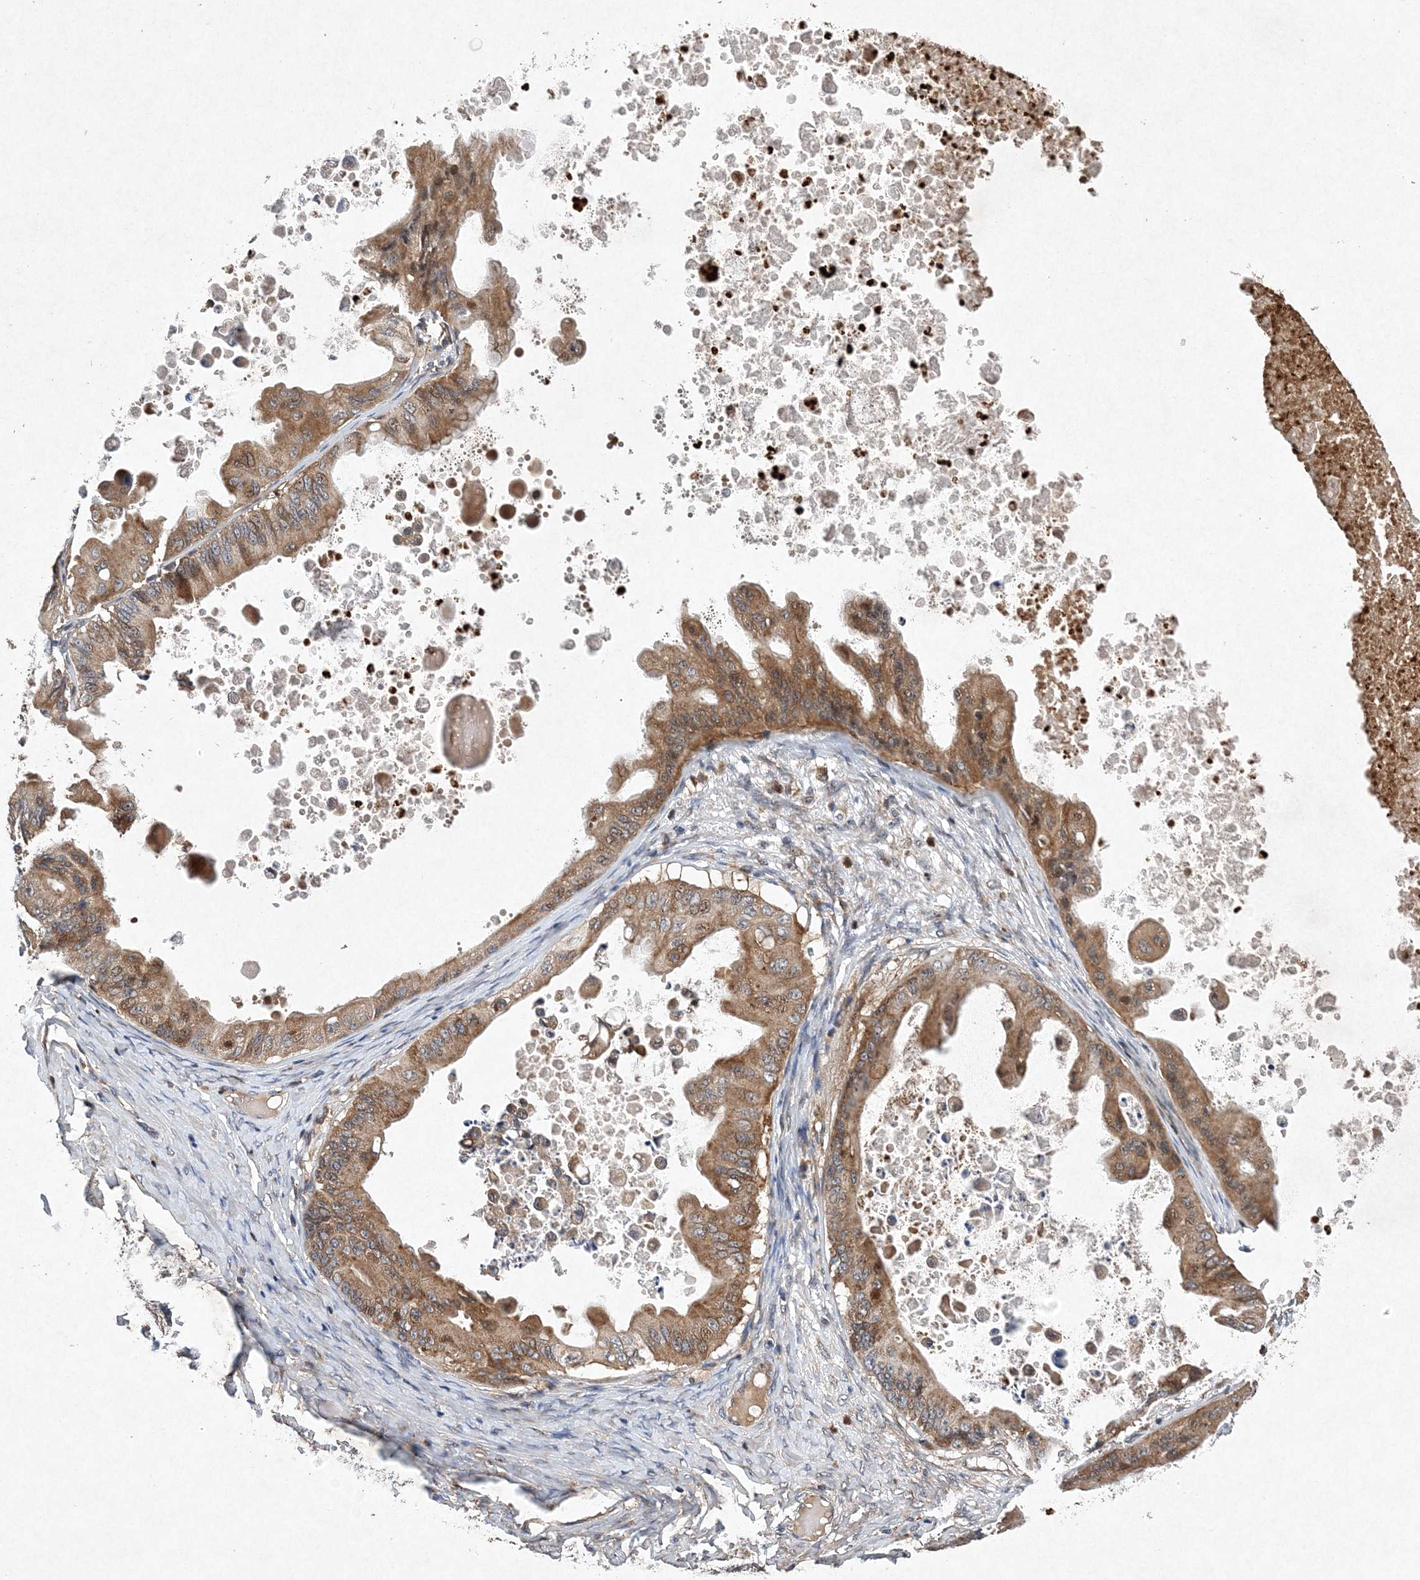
{"staining": {"intensity": "moderate", "quantity": ">75%", "location": "cytoplasmic/membranous"}, "tissue": "ovarian cancer", "cell_type": "Tumor cells", "image_type": "cancer", "snomed": [{"axis": "morphology", "description": "Cystadenocarcinoma, mucinous, NOS"}, {"axis": "topography", "description": "Ovary"}], "caption": "Immunohistochemical staining of ovarian cancer exhibits medium levels of moderate cytoplasmic/membranous protein staining in approximately >75% of tumor cells.", "gene": "PROSER1", "patient": {"sex": "female", "age": 37}}